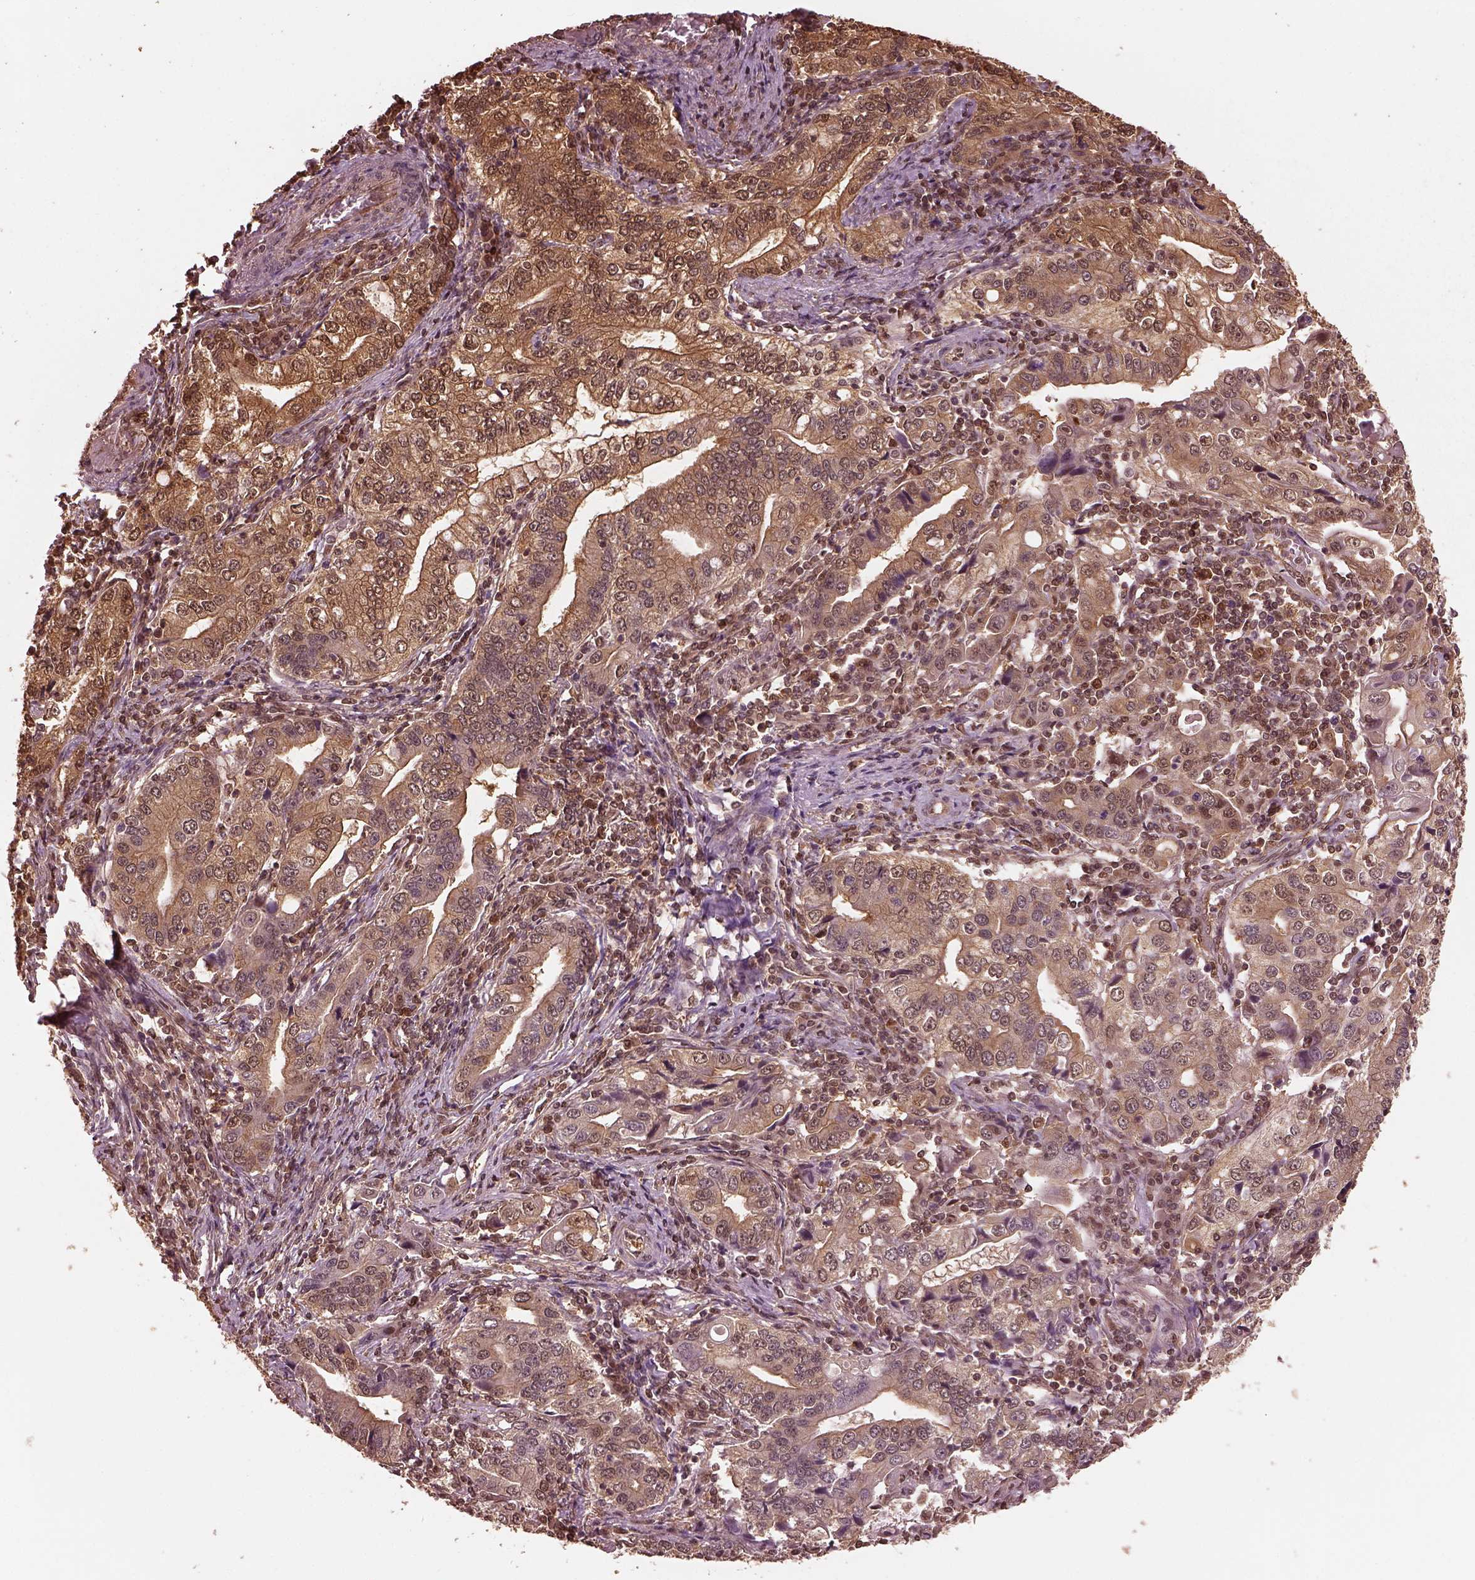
{"staining": {"intensity": "moderate", "quantity": "<25%", "location": "cytoplasmic/membranous"}, "tissue": "stomach cancer", "cell_type": "Tumor cells", "image_type": "cancer", "snomed": [{"axis": "morphology", "description": "Adenocarcinoma, NOS"}, {"axis": "topography", "description": "Stomach, lower"}], "caption": "Immunohistochemistry (IHC) staining of stomach cancer, which shows low levels of moderate cytoplasmic/membranous expression in about <25% of tumor cells indicating moderate cytoplasmic/membranous protein expression. The staining was performed using DAB (3,3'-diaminobenzidine) (brown) for protein detection and nuclei were counterstained in hematoxylin (blue).", "gene": "PSMC5", "patient": {"sex": "female", "age": 72}}